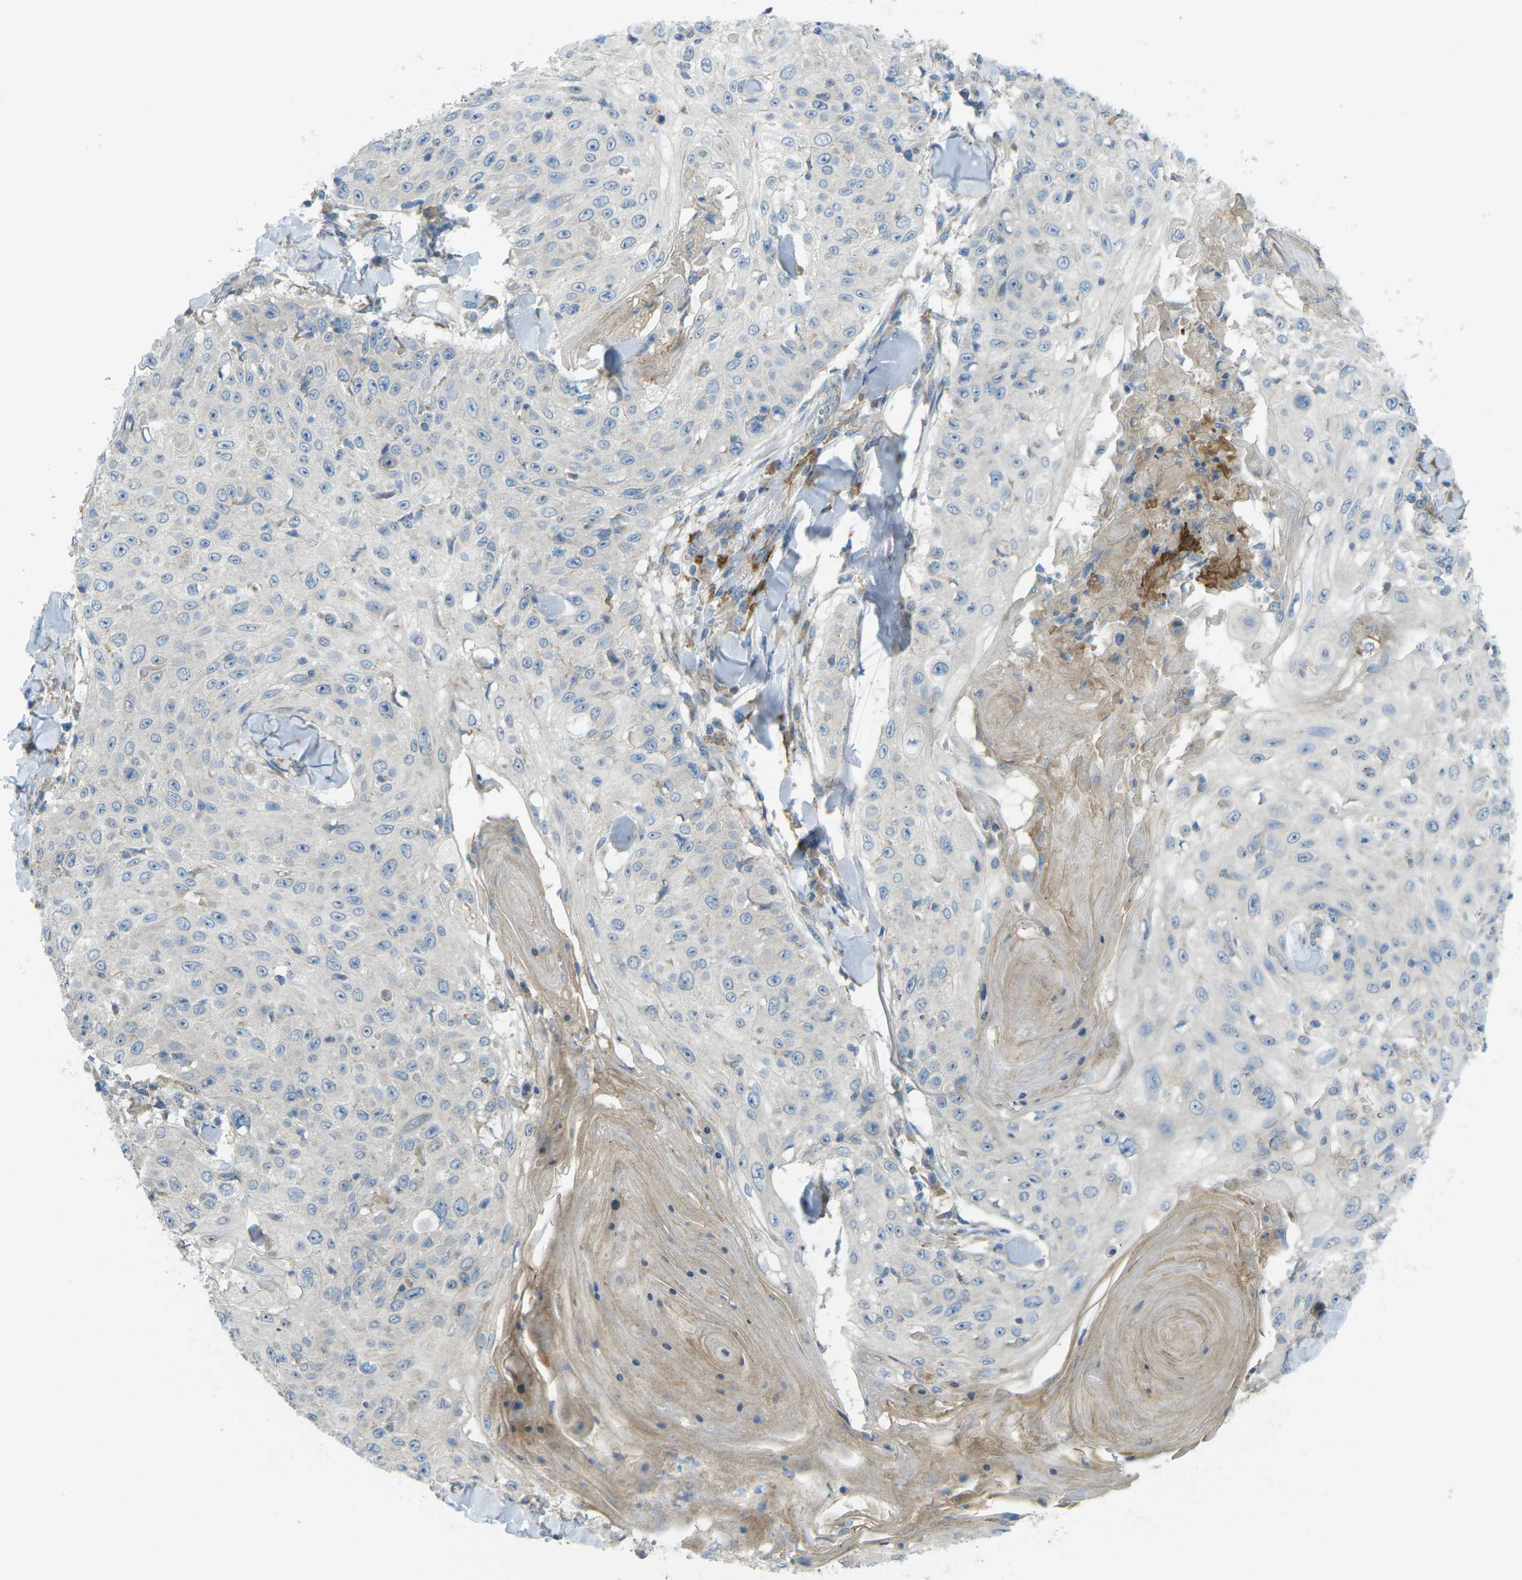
{"staining": {"intensity": "negative", "quantity": "none", "location": "none"}, "tissue": "skin cancer", "cell_type": "Tumor cells", "image_type": "cancer", "snomed": [{"axis": "morphology", "description": "Squamous cell carcinoma, NOS"}, {"axis": "topography", "description": "Skin"}], "caption": "Photomicrograph shows no significant protein expression in tumor cells of skin squamous cell carcinoma.", "gene": "MYLK4", "patient": {"sex": "male", "age": 86}}